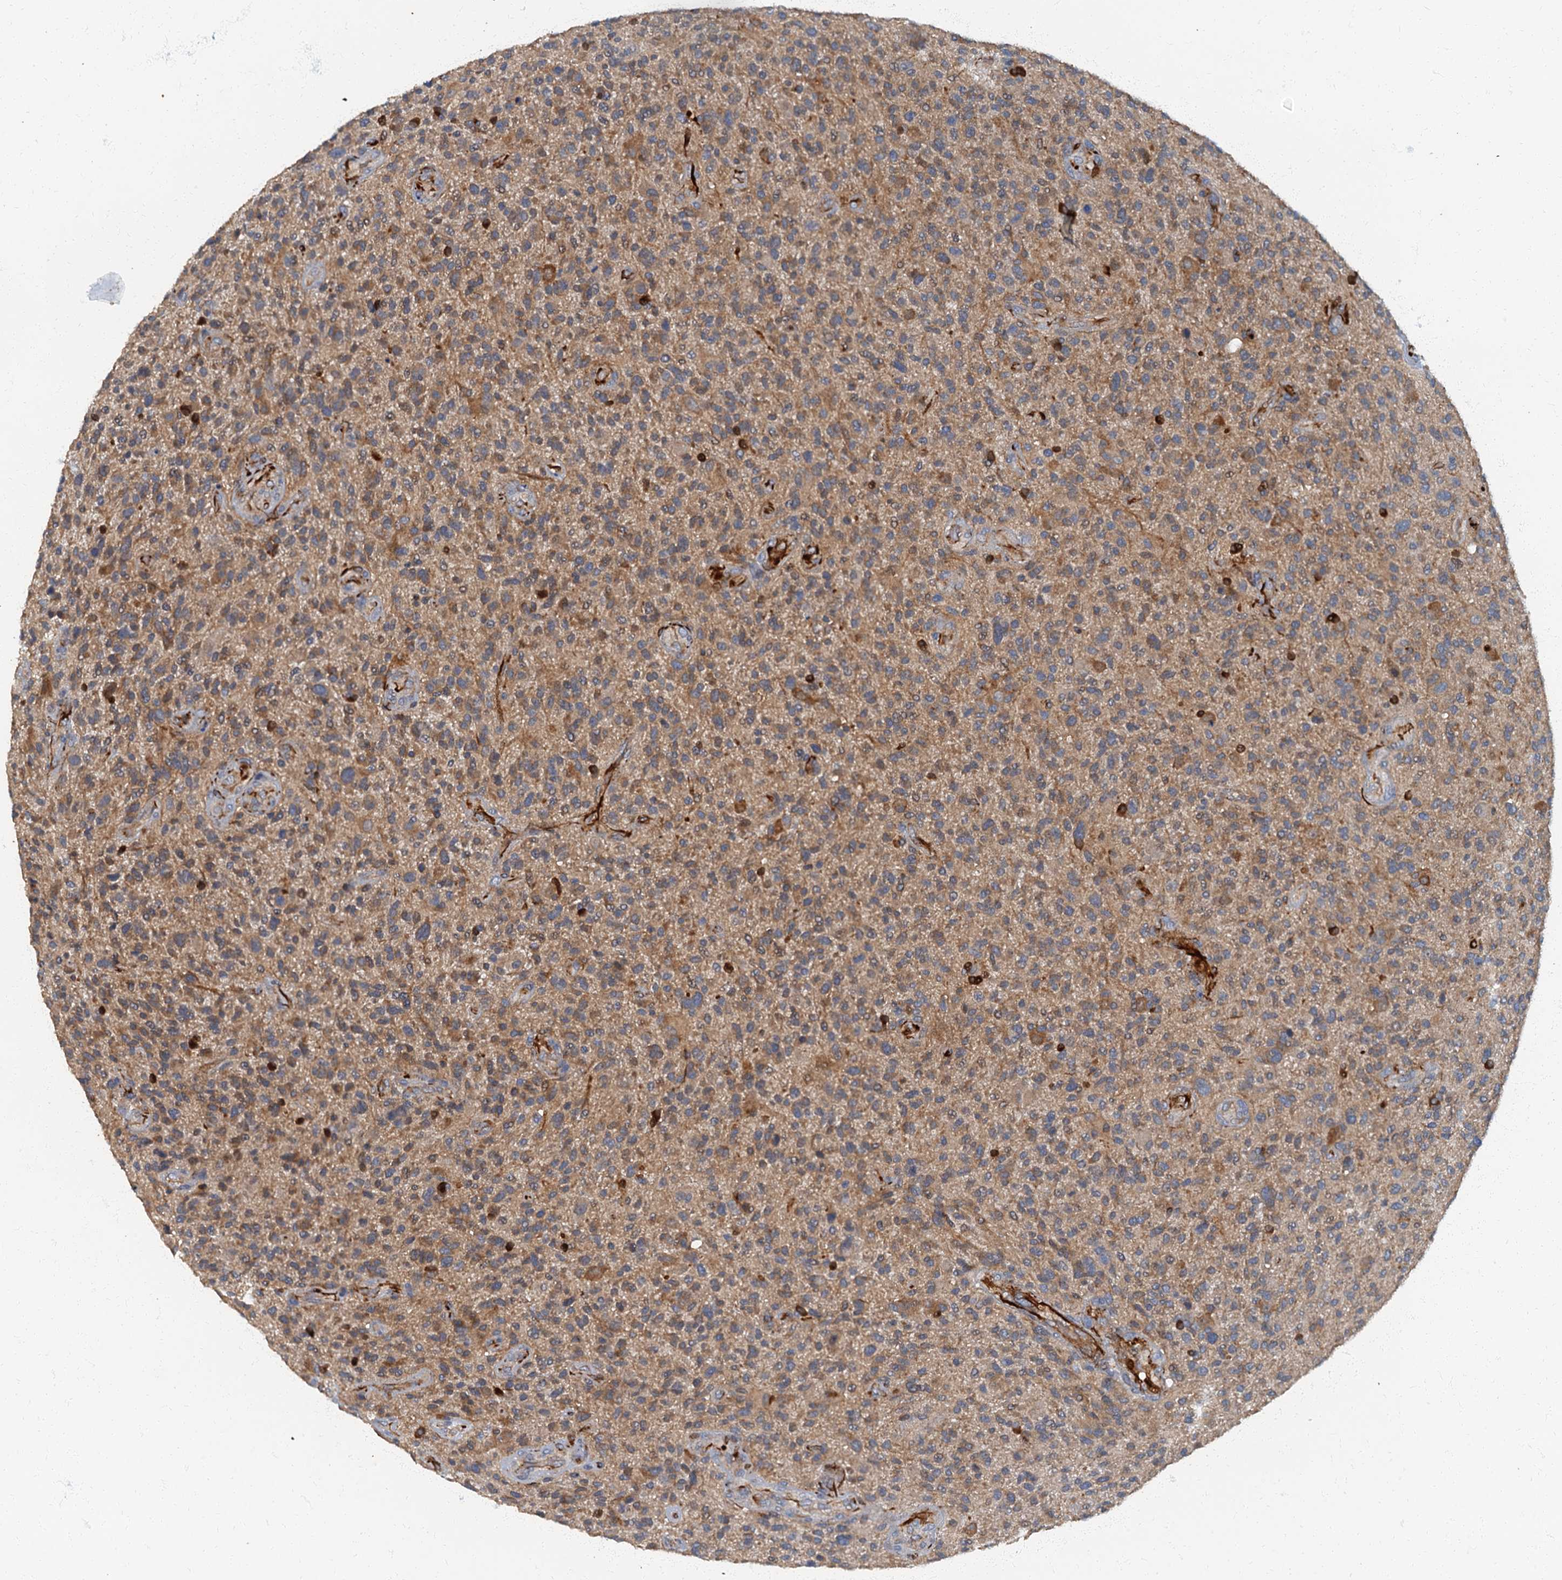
{"staining": {"intensity": "moderate", "quantity": "25%-75%", "location": "cytoplasmic/membranous"}, "tissue": "glioma", "cell_type": "Tumor cells", "image_type": "cancer", "snomed": [{"axis": "morphology", "description": "Glioma, malignant, High grade"}, {"axis": "topography", "description": "Brain"}], "caption": "Malignant high-grade glioma stained for a protein shows moderate cytoplasmic/membranous positivity in tumor cells.", "gene": "ARL11", "patient": {"sex": "male", "age": 47}}